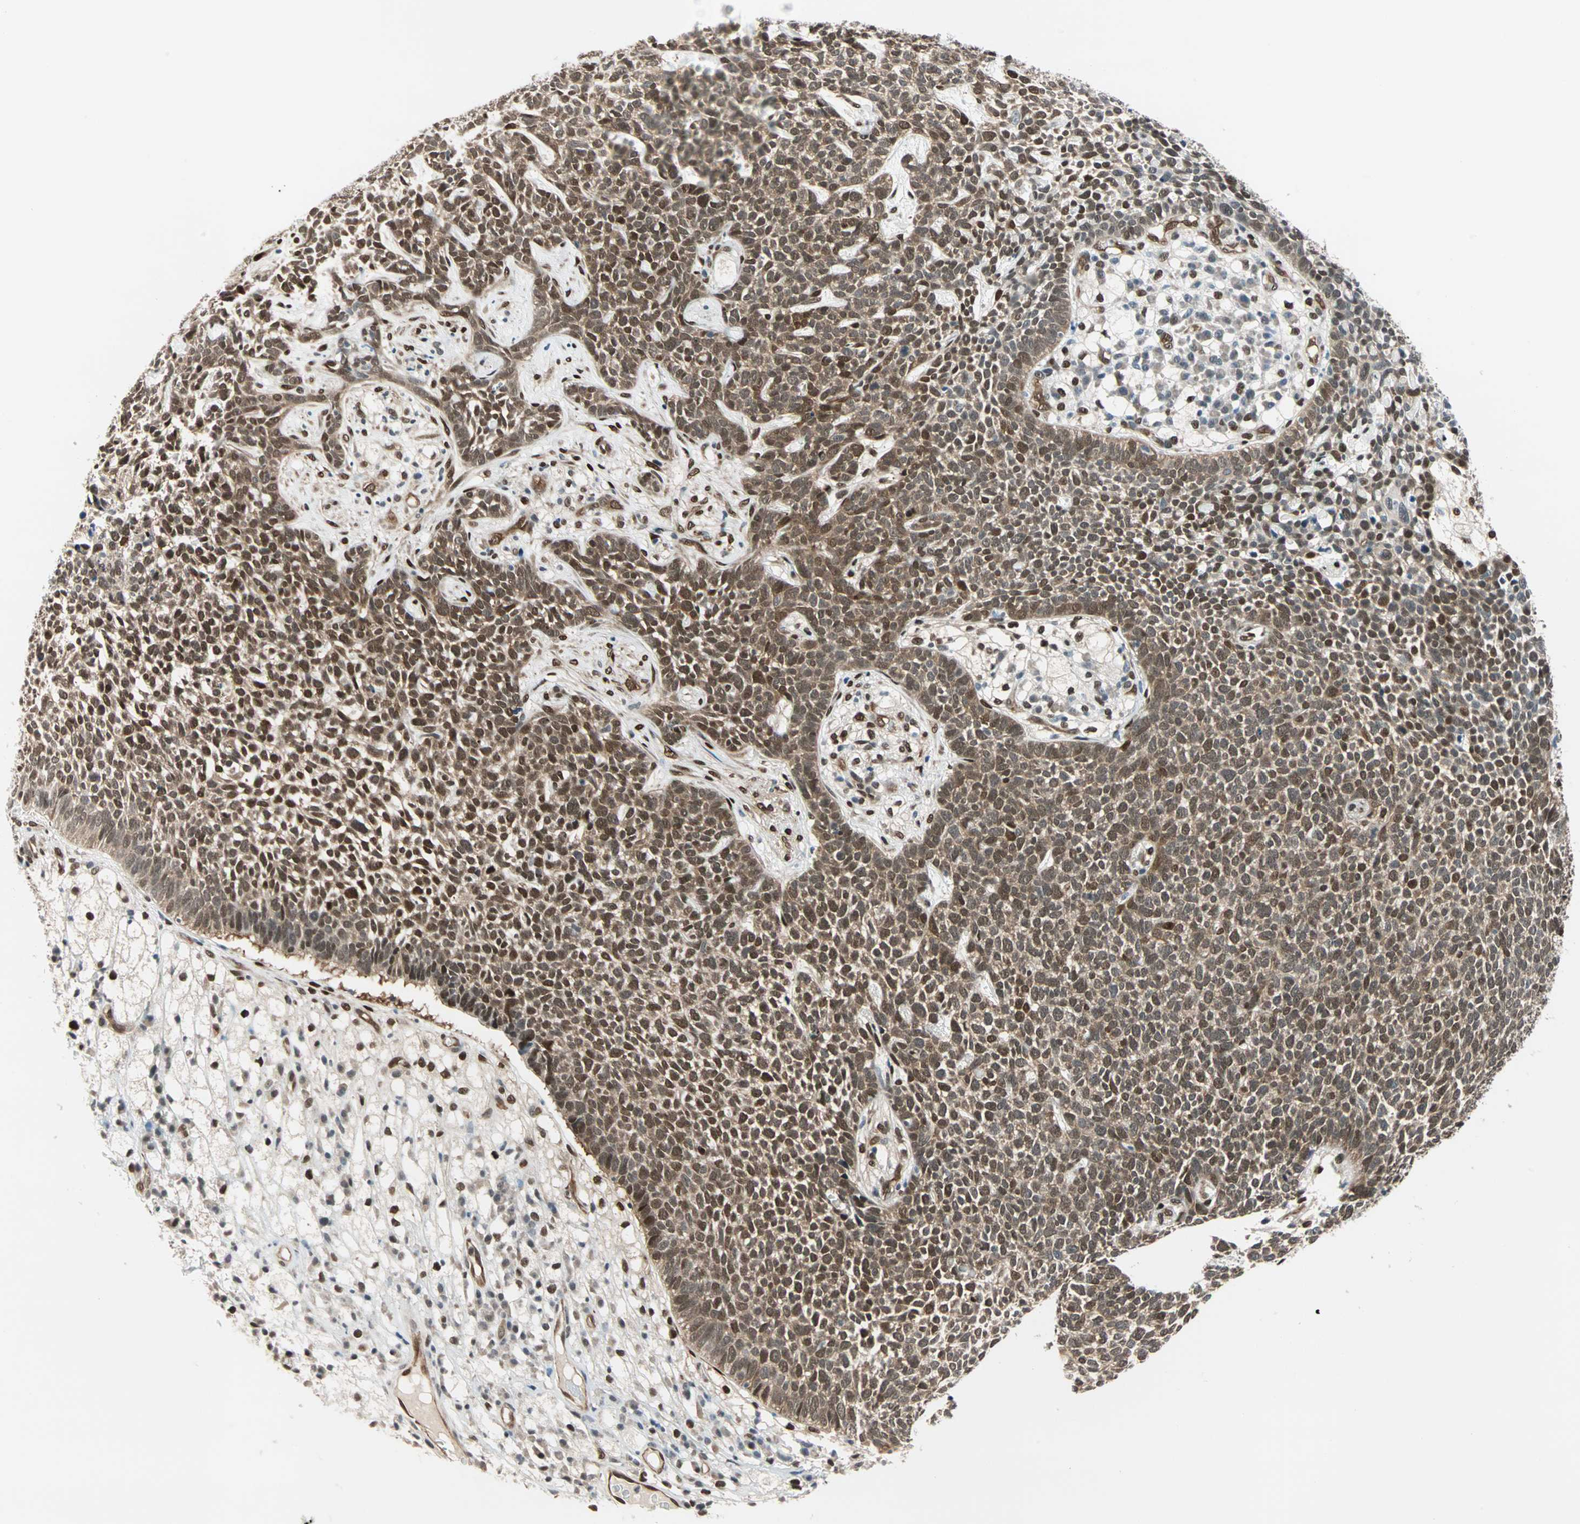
{"staining": {"intensity": "strong", "quantity": ">75%", "location": "cytoplasmic/membranous,nuclear"}, "tissue": "skin cancer", "cell_type": "Tumor cells", "image_type": "cancer", "snomed": [{"axis": "morphology", "description": "Basal cell carcinoma"}, {"axis": "topography", "description": "Skin"}], "caption": "Skin basal cell carcinoma tissue reveals strong cytoplasmic/membranous and nuclear expression in approximately >75% of tumor cells, visualized by immunohistochemistry. (brown staining indicates protein expression, while blue staining denotes nuclei).", "gene": "WWTR1", "patient": {"sex": "female", "age": 84}}